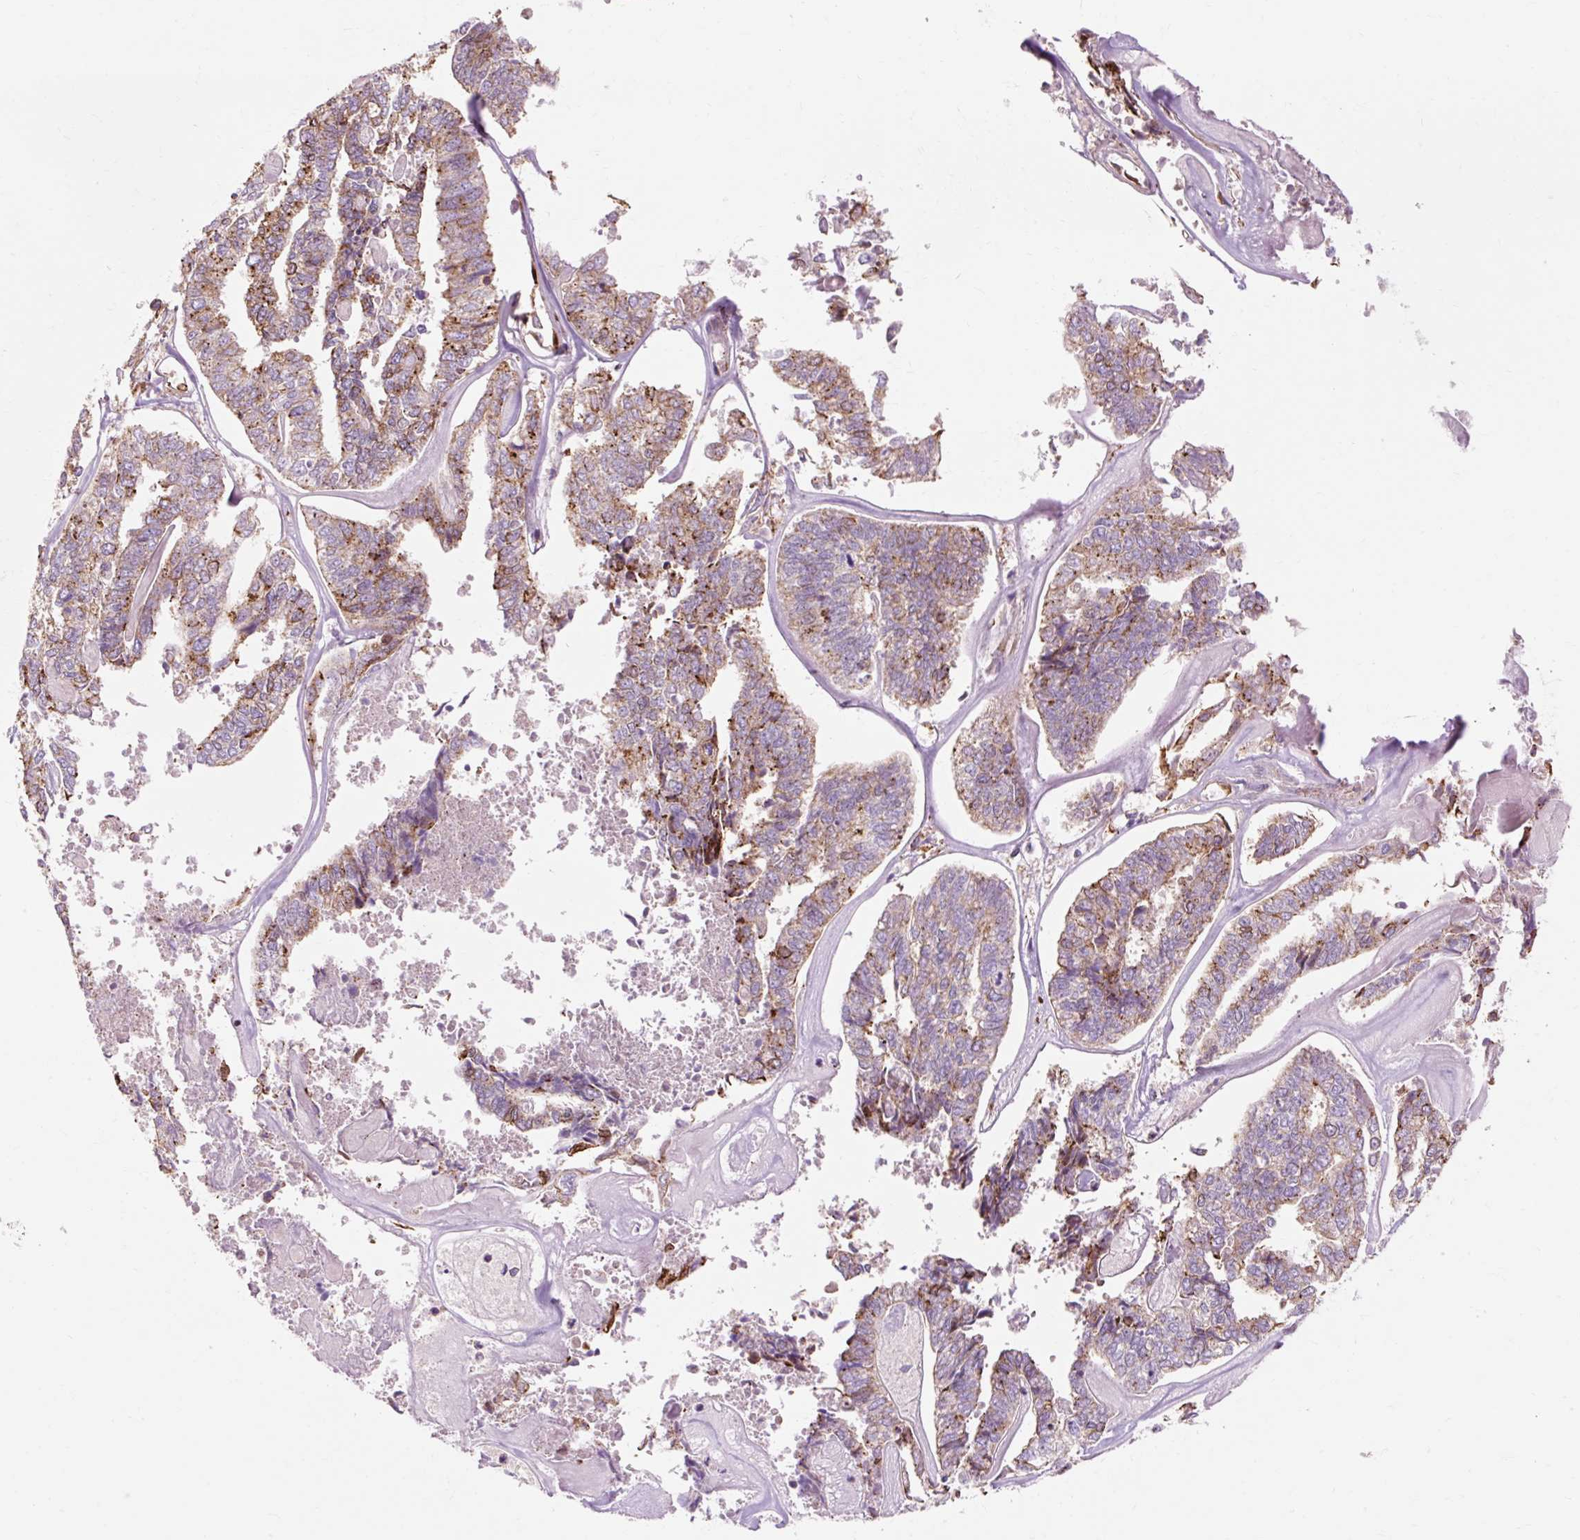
{"staining": {"intensity": "moderate", "quantity": "25%-75%", "location": "cytoplasmic/membranous"}, "tissue": "endometrial cancer", "cell_type": "Tumor cells", "image_type": "cancer", "snomed": [{"axis": "morphology", "description": "Adenocarcinoma, NOS"}, {"axis": "topography", "description": "Endometrium"}], "caption": "Immunohistochemical staining of human adenocarcinoma (endometrial) exhibits medium levels of moderate cytoplasmic/membranous protein expression in about 25%-75% of tumor cells.", "gene": "TBC1D2B", "patient": {"sex": "female", "age": 73}}